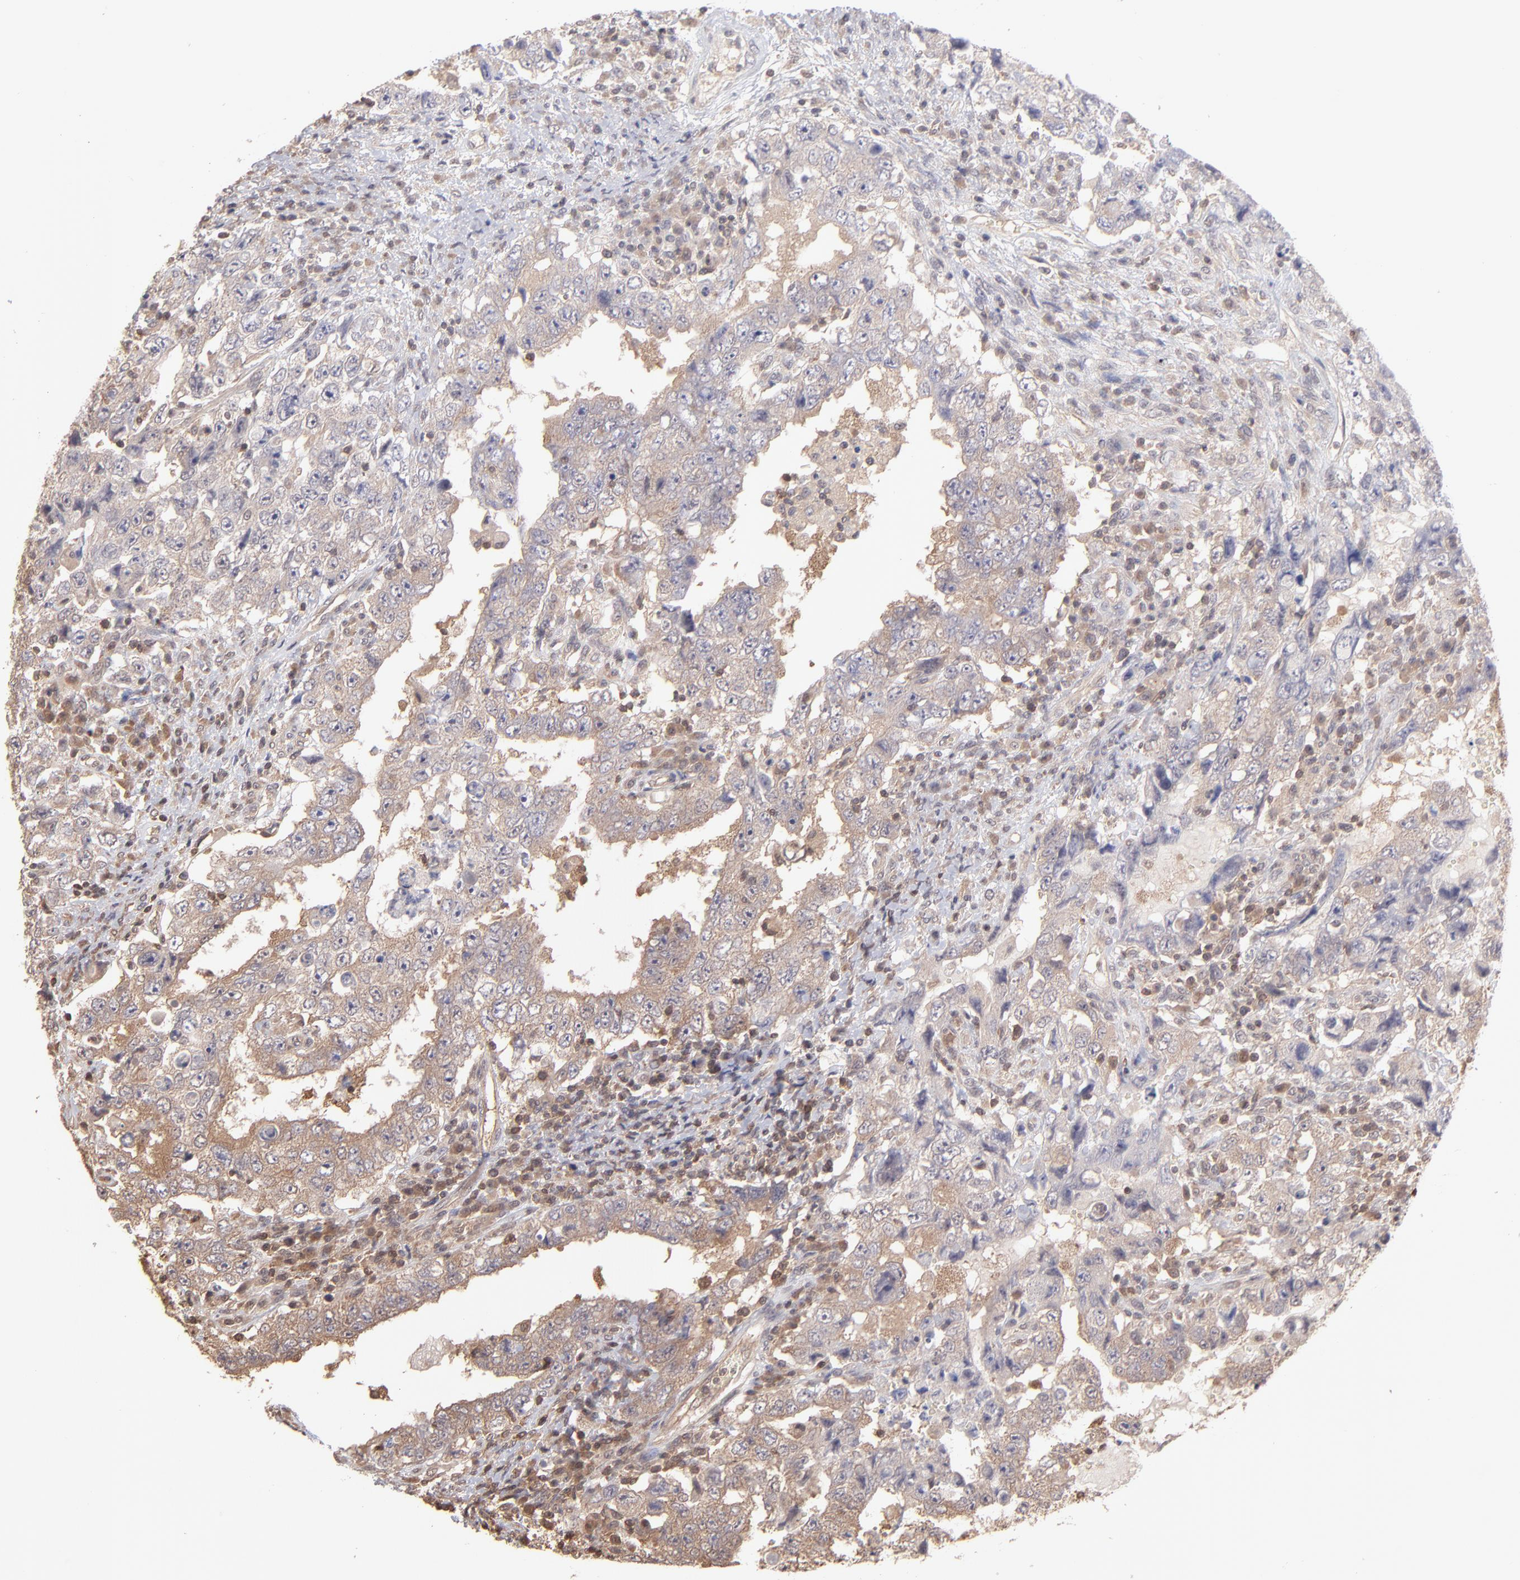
{"staining": {"intensity": "weak", "quantity": "25%-75%", "location": "cytoplasmic/membranous"}, "tissue": "testis cancer", "cell_type": "Tumor cells", "image_type": "cancer", "snomed": [{"axis": "morphology", "description": "Carcinoma, Embryonal, NOS"}, {"axis": "topography", "description": "Testis"}], "caption": "Immunohistochemistry (IHC) photomicrograph of neoplastic tissue: testis embryonal carcinoma stained using IHC exhibits low levels of weak protein expression localized specifically in the cytoplasmic/membranous of tumor cells, appearing as a cytoplasmic/membranous brown color.", "gene": "MAP2K2", "patient": {"sex": "male", "age": 26}}